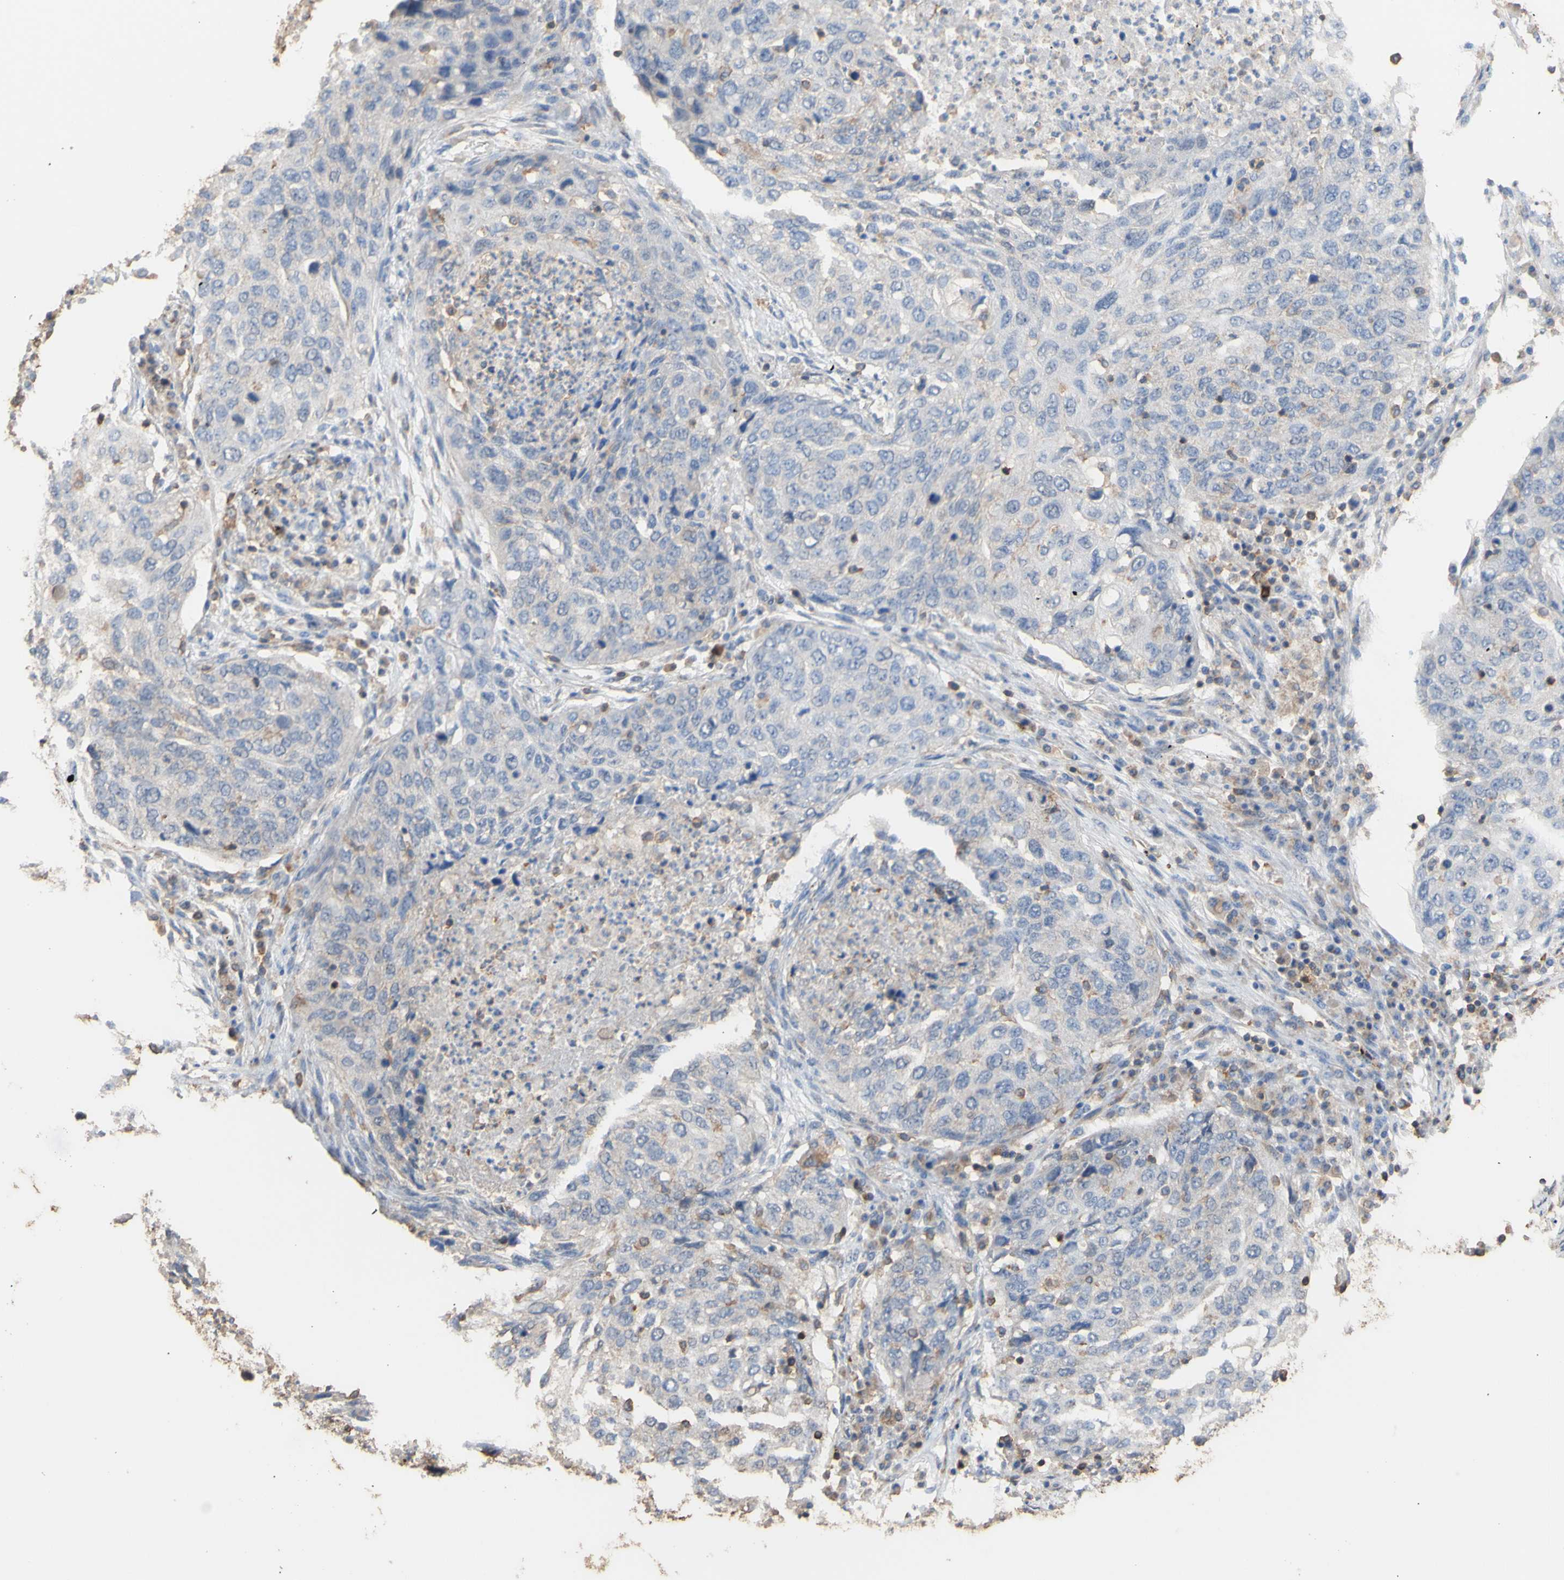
{"staining": {"intensity": "weak", "quantity": "<25%", "location": "cytoplasmic/membranous"}, "tissue": "lung cancer", "cell_type": "Tumor cells", "image_type": "cancer", "snomed": [{"axis": "morphology", "description": "Squamous cell carcinoma, NOS"}, {"axis": "topography", "description": "Lung"}], "caption": "The immunohistochemistry histopathology image has no significant positivity in tumor cells of lung cancer (squamous cell carcinoma) tissue.", "gene": "ALDH9A1", "patient": {"sex": "female", "age": 63}}